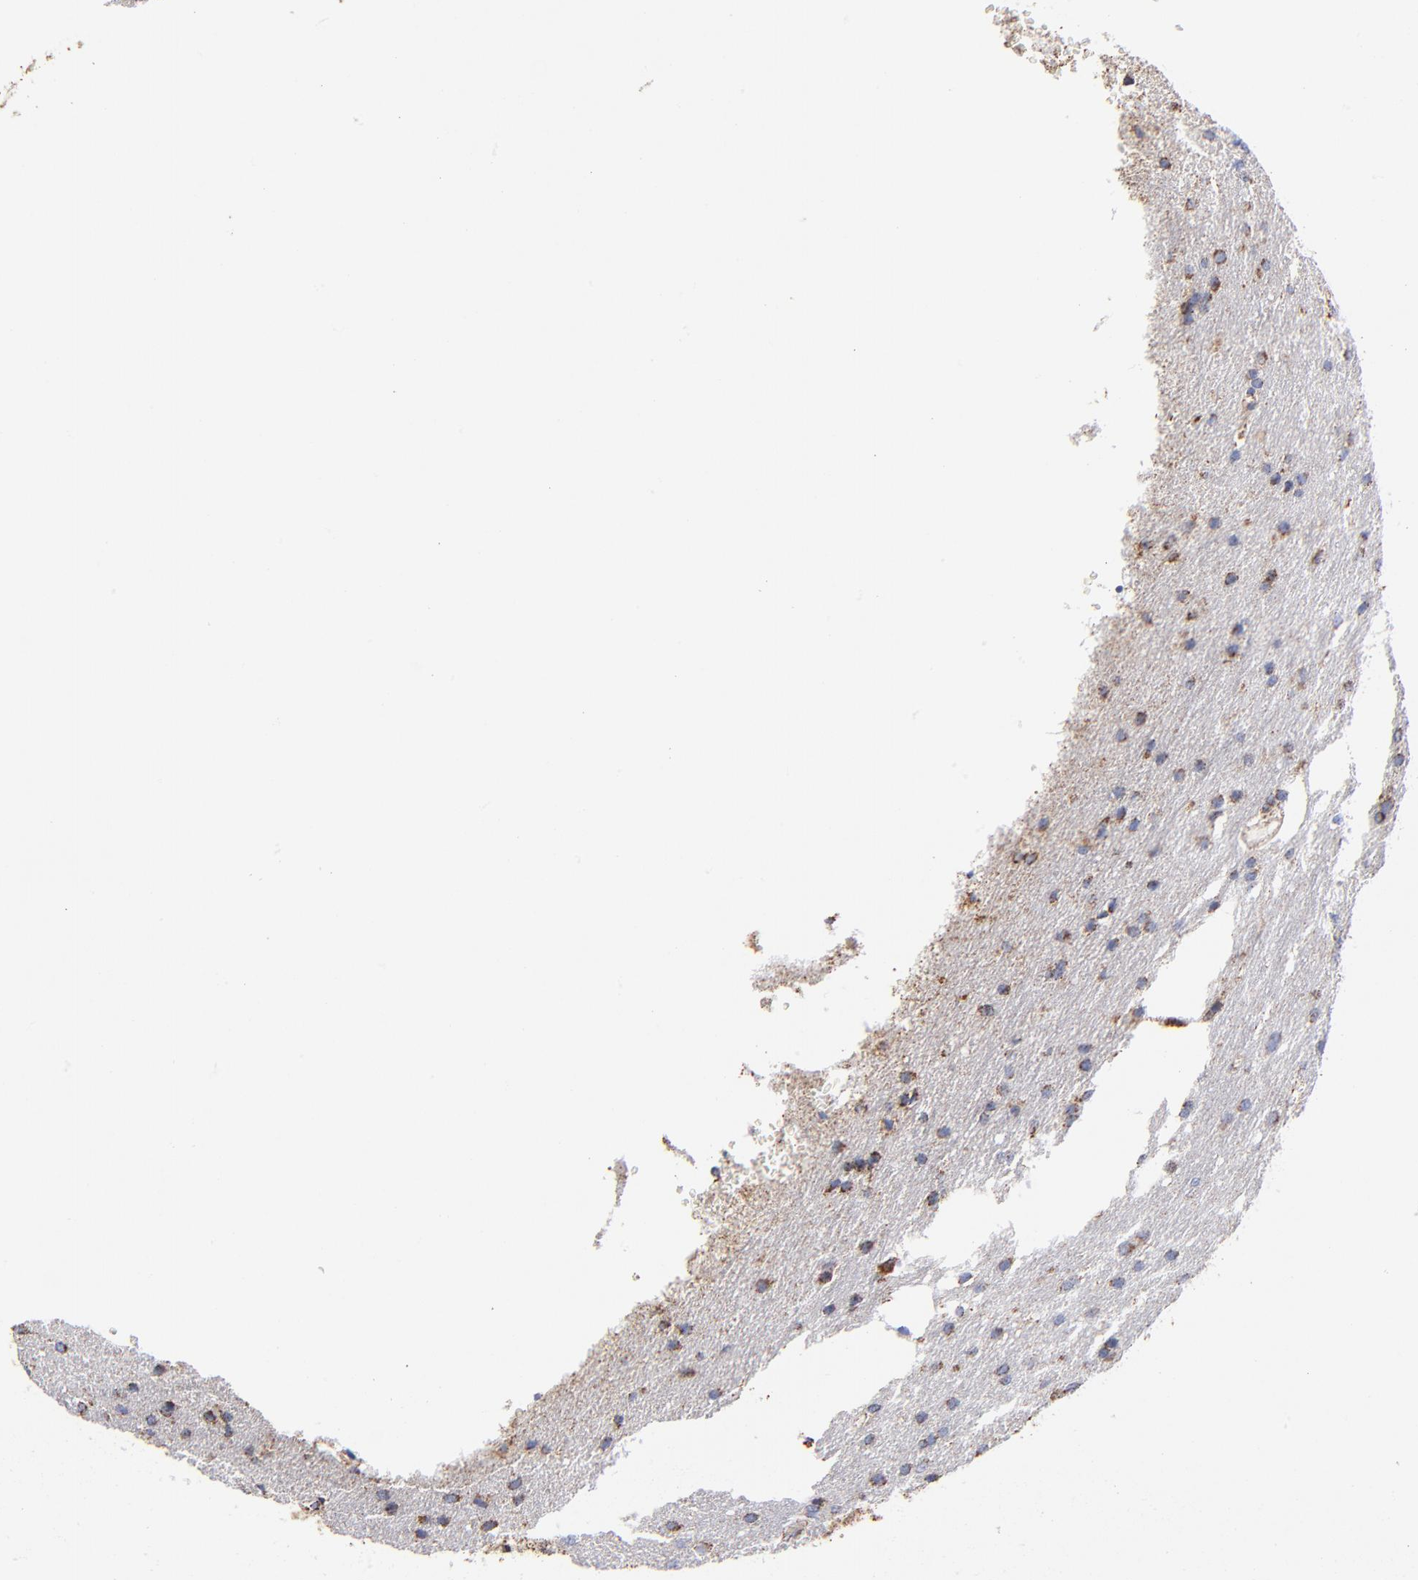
{"staining": {"intensity": "strong", "quantity": ">75%", "location": "cytoplasmic/membranous"}, "tissue": "glioma", "cell_type": "Tumor cells", "image_type": "cancer", "snomed": [{"axis": "morphology", "description": "Glioma, malignant, Low grade"}, {"axis": "topography", "description": "Brain"}], "caption": "Glioma tissue displays strong cytoplasmic/membranous positivity in about >75% of tumor cells, visualized by immunohistochemistry. Nuclei are stained in blue.", "gene": "PHB1", "patient": {"sex": "female", "age": 32}}